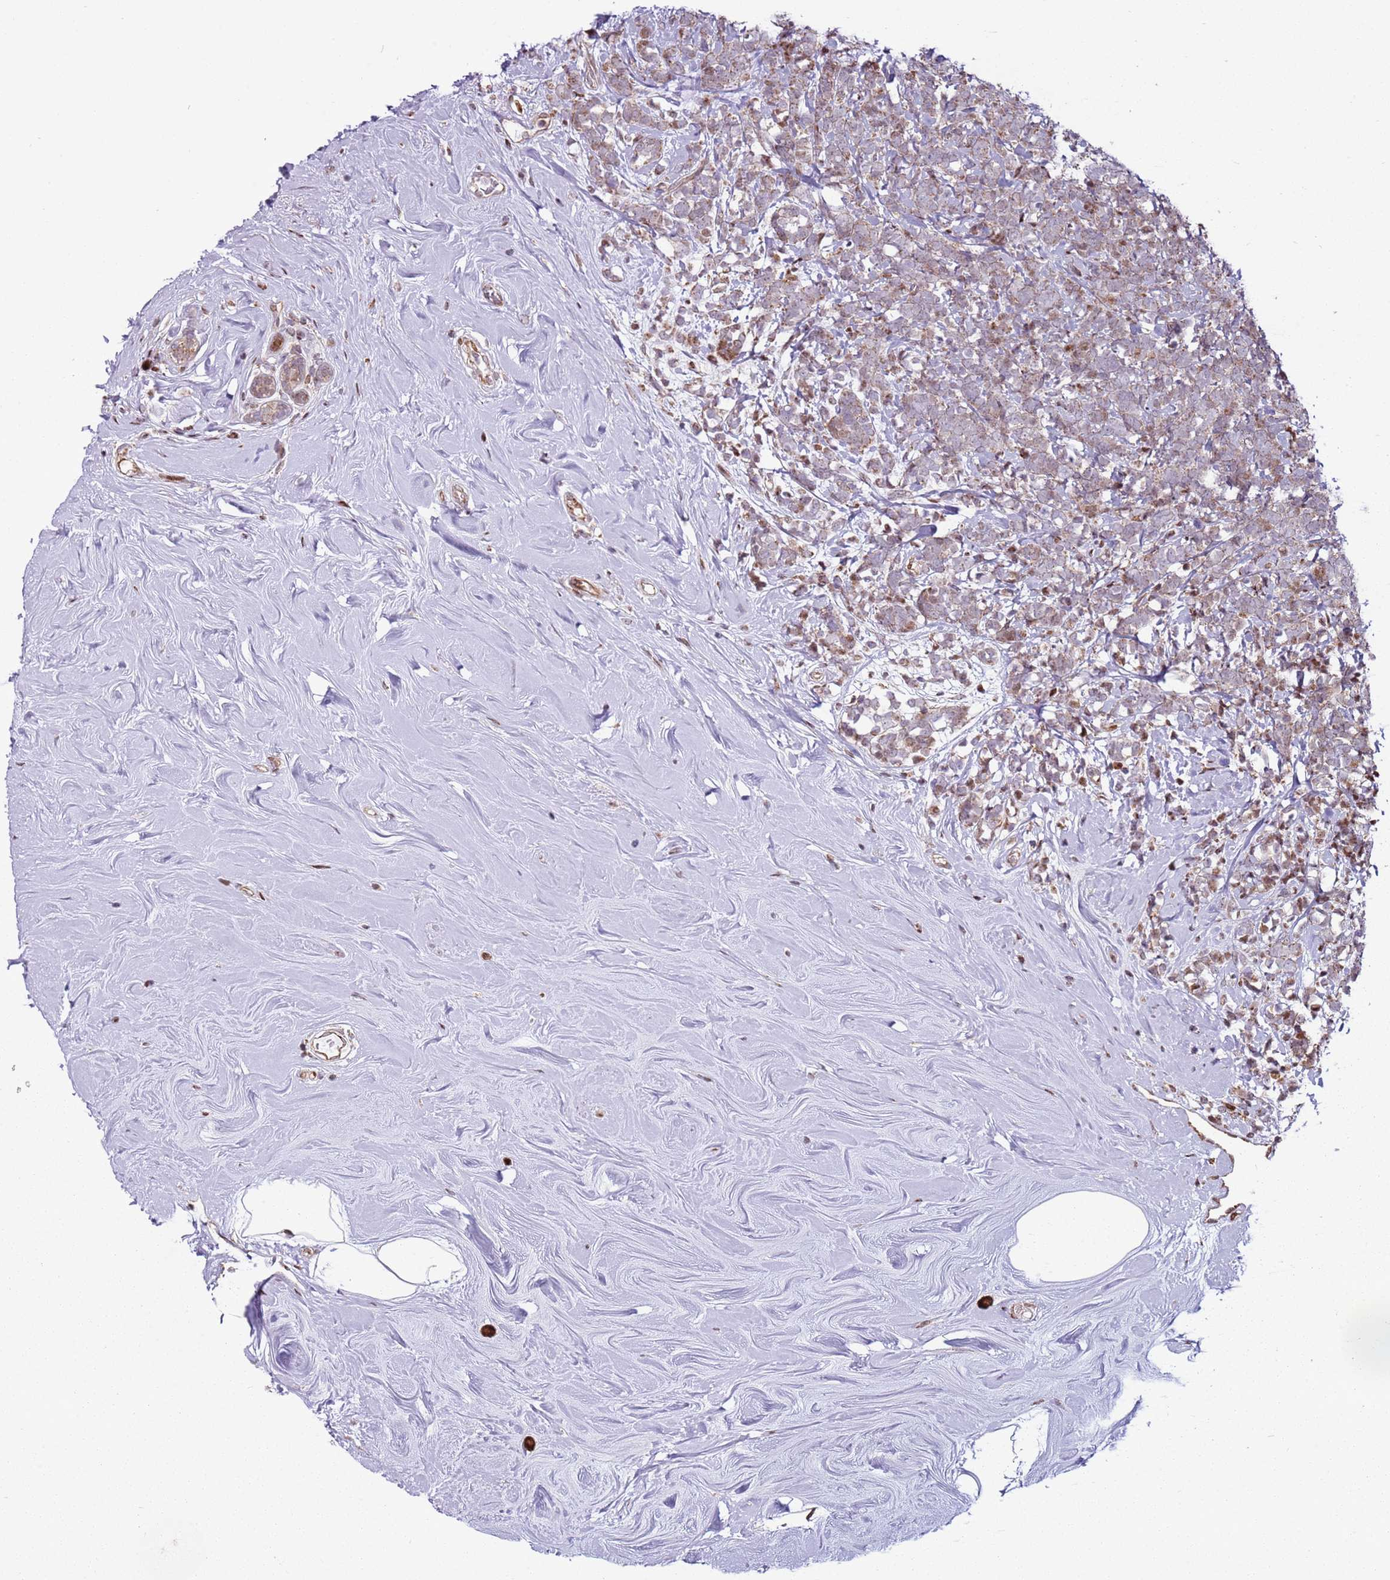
{"staining": {"intensity": "weak", "quantity": "<25%", "location": "cytoplasmic/membranous"}, "tissue": "breast cancer", "cell_type": "Tumor cells", "image_type": "cancer", "snomed": [{"axis": "morphology", "description": "Lobular carcinoma"}, {"axis": "topography", "description": "Breast"}], "caption": "This is an IHC photomicrograph of human breast cancer. There is no staining in tumor cells.", "gene": "PCTP", "patient": {"sex": "female", "age": 58}}